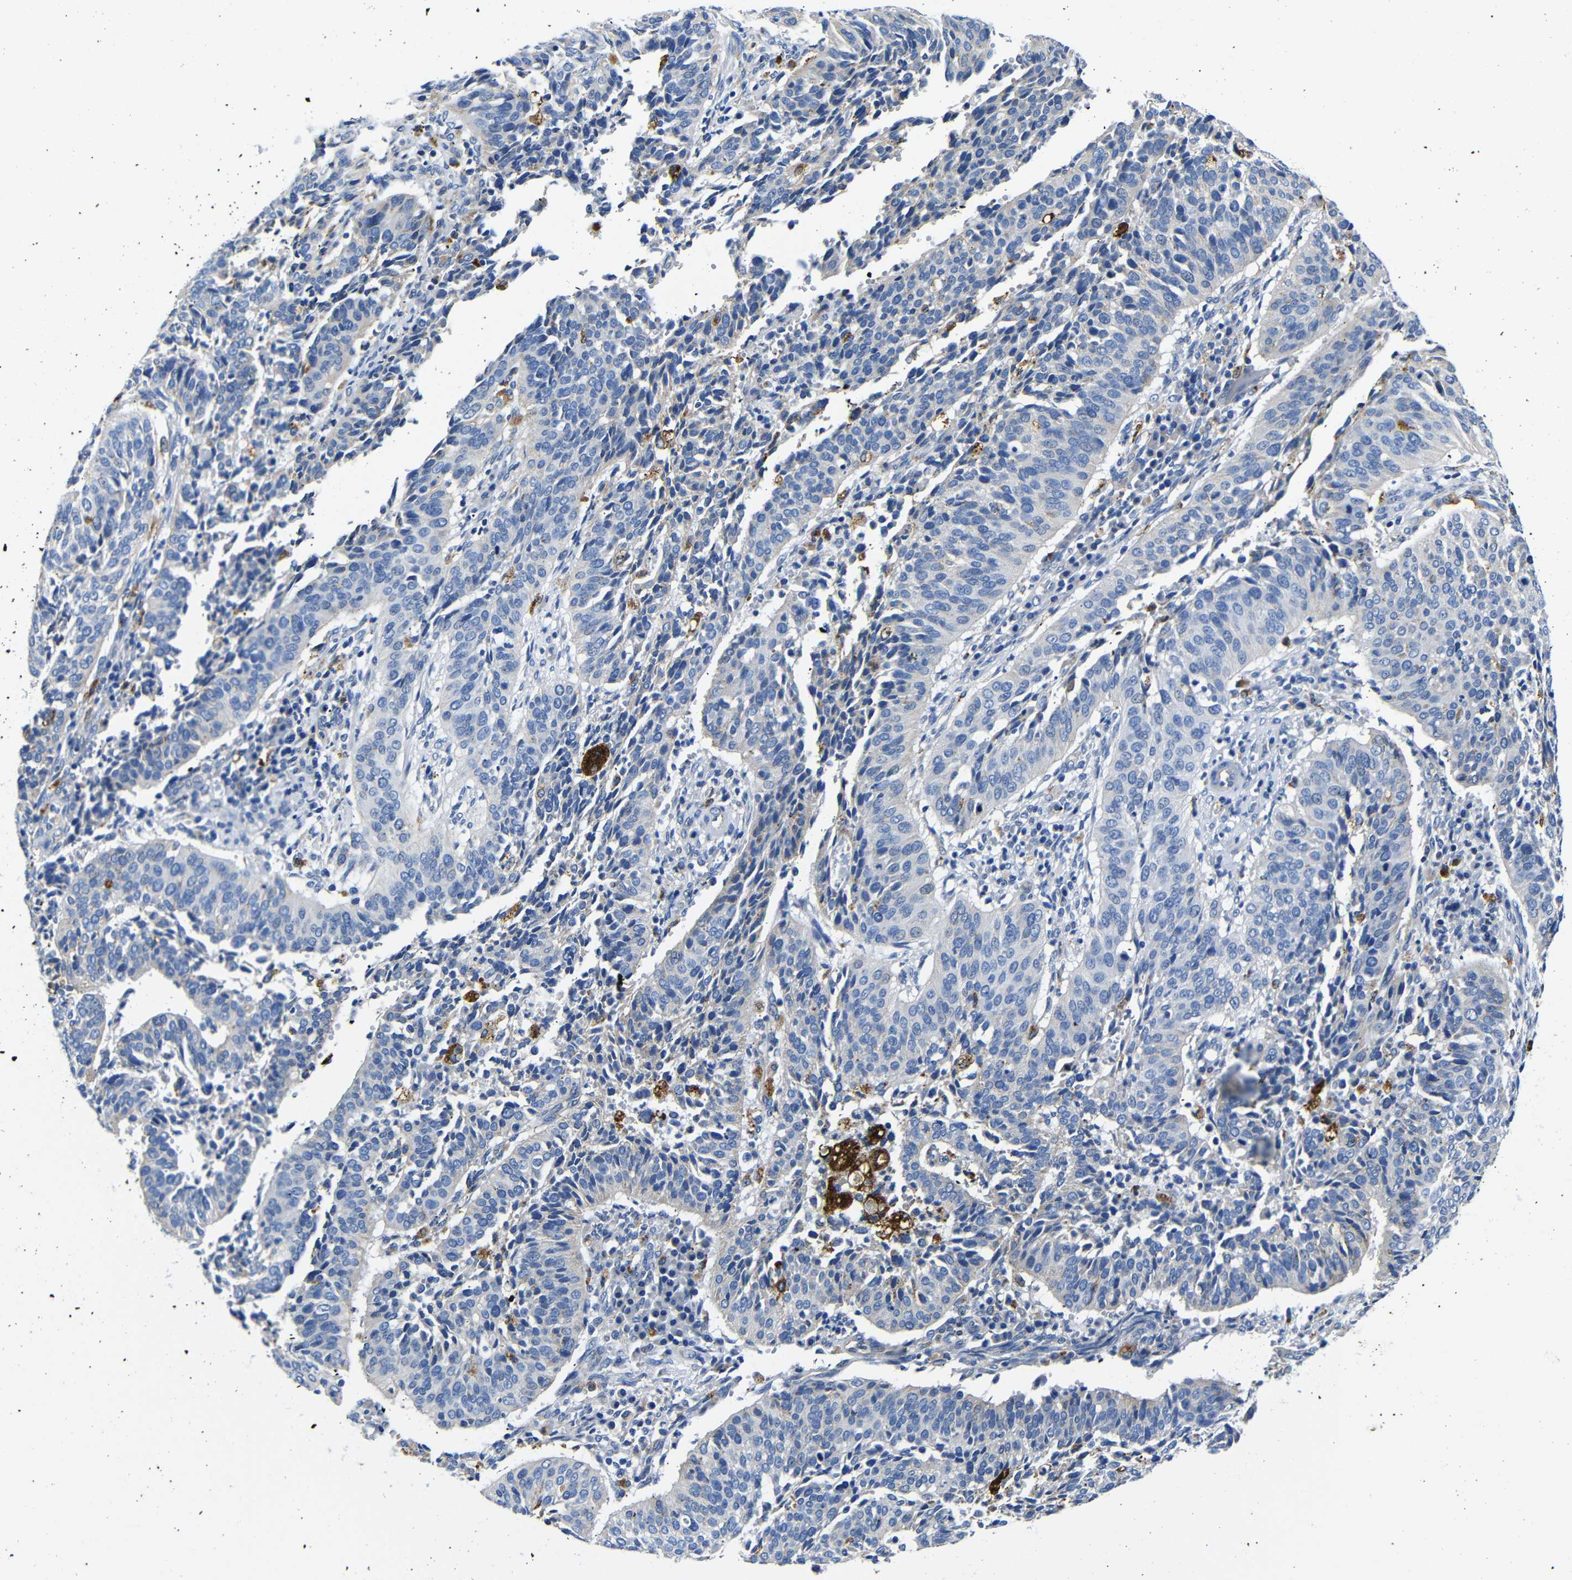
{"staining": {"intensity": "negative", "quantity": "none", "location": "none"}, "tissue": "cervical cancer", "cell_type": "Tumor cells", "image_type": "cancer", "snomed": [{"axis": "morphology", "description": "Normal tissue, NOS"}, {"axis": "morphology", "description": "Squamous cell carcinoma, NOS"}, {"axis": "topography", "description": "Cervix"}], "caption": "A photomicrograph of squamous cell carcinoma (cervical) stained for a protein exhibits no brown staining in tumor cells.", "gene": "GIMAP2", "patient": {"sex": "female", "age": 39}}